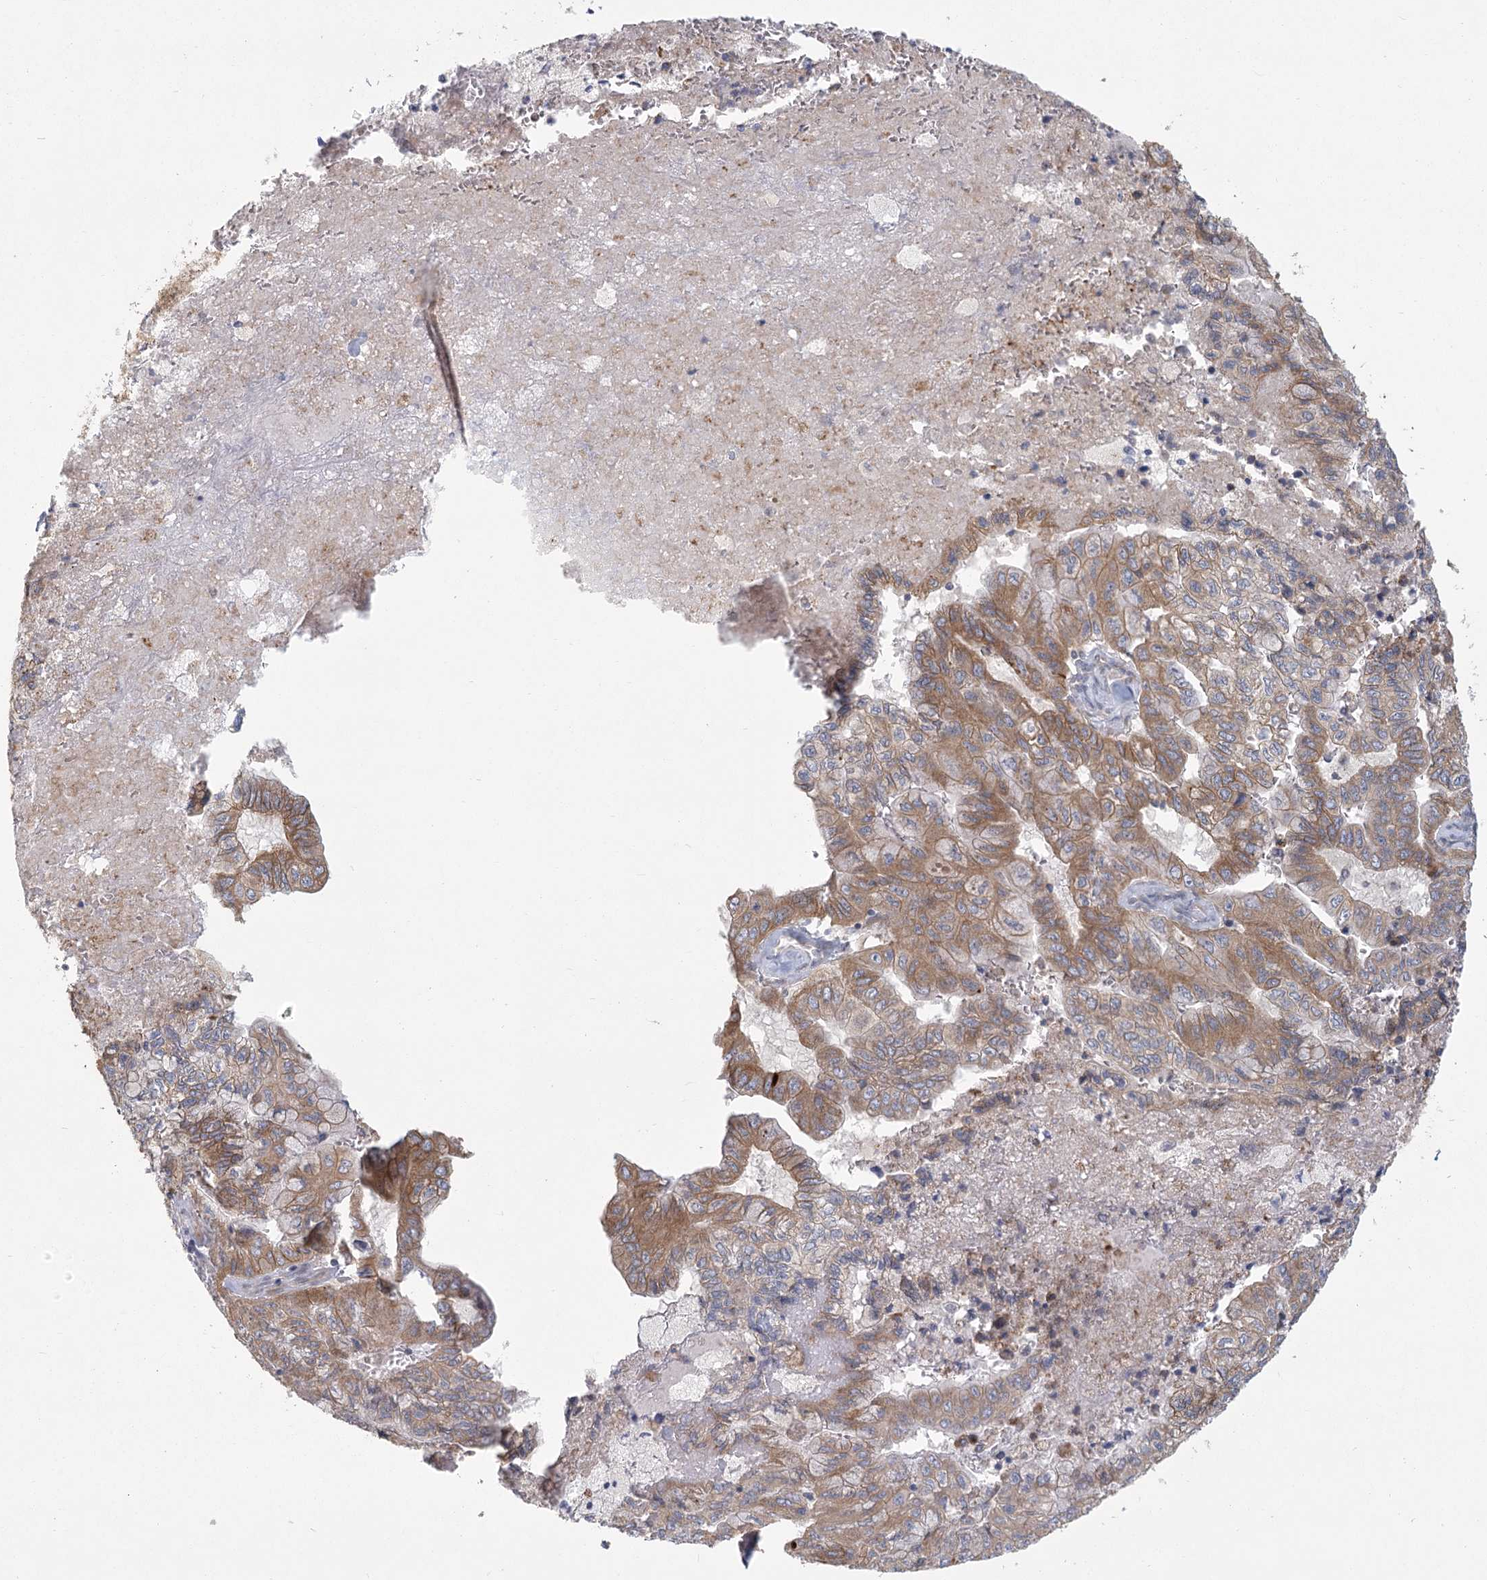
{"staining": {"intensity": "moderate", "quantity": ">75%", "location": "cytoplasmic/membranous"}, "tissue": "pancreatic cancer", "cell_type": "Tumor cells", "image_type": "cancer", "snomed": [{"axis": "morphology", "description": "Adenocarcinoma, NOS"}, {"axis": "topography", "description": "Pancreas"}], "caption": "The histopathology image displays immunohistochemical staining of pancreatic cancer. There is moderate cytoplasmic/membranous staining is appreciated in about >75% of tumor cells.", "gene": "CNTLN", "patient": {"sex": "male", "age": 51}}